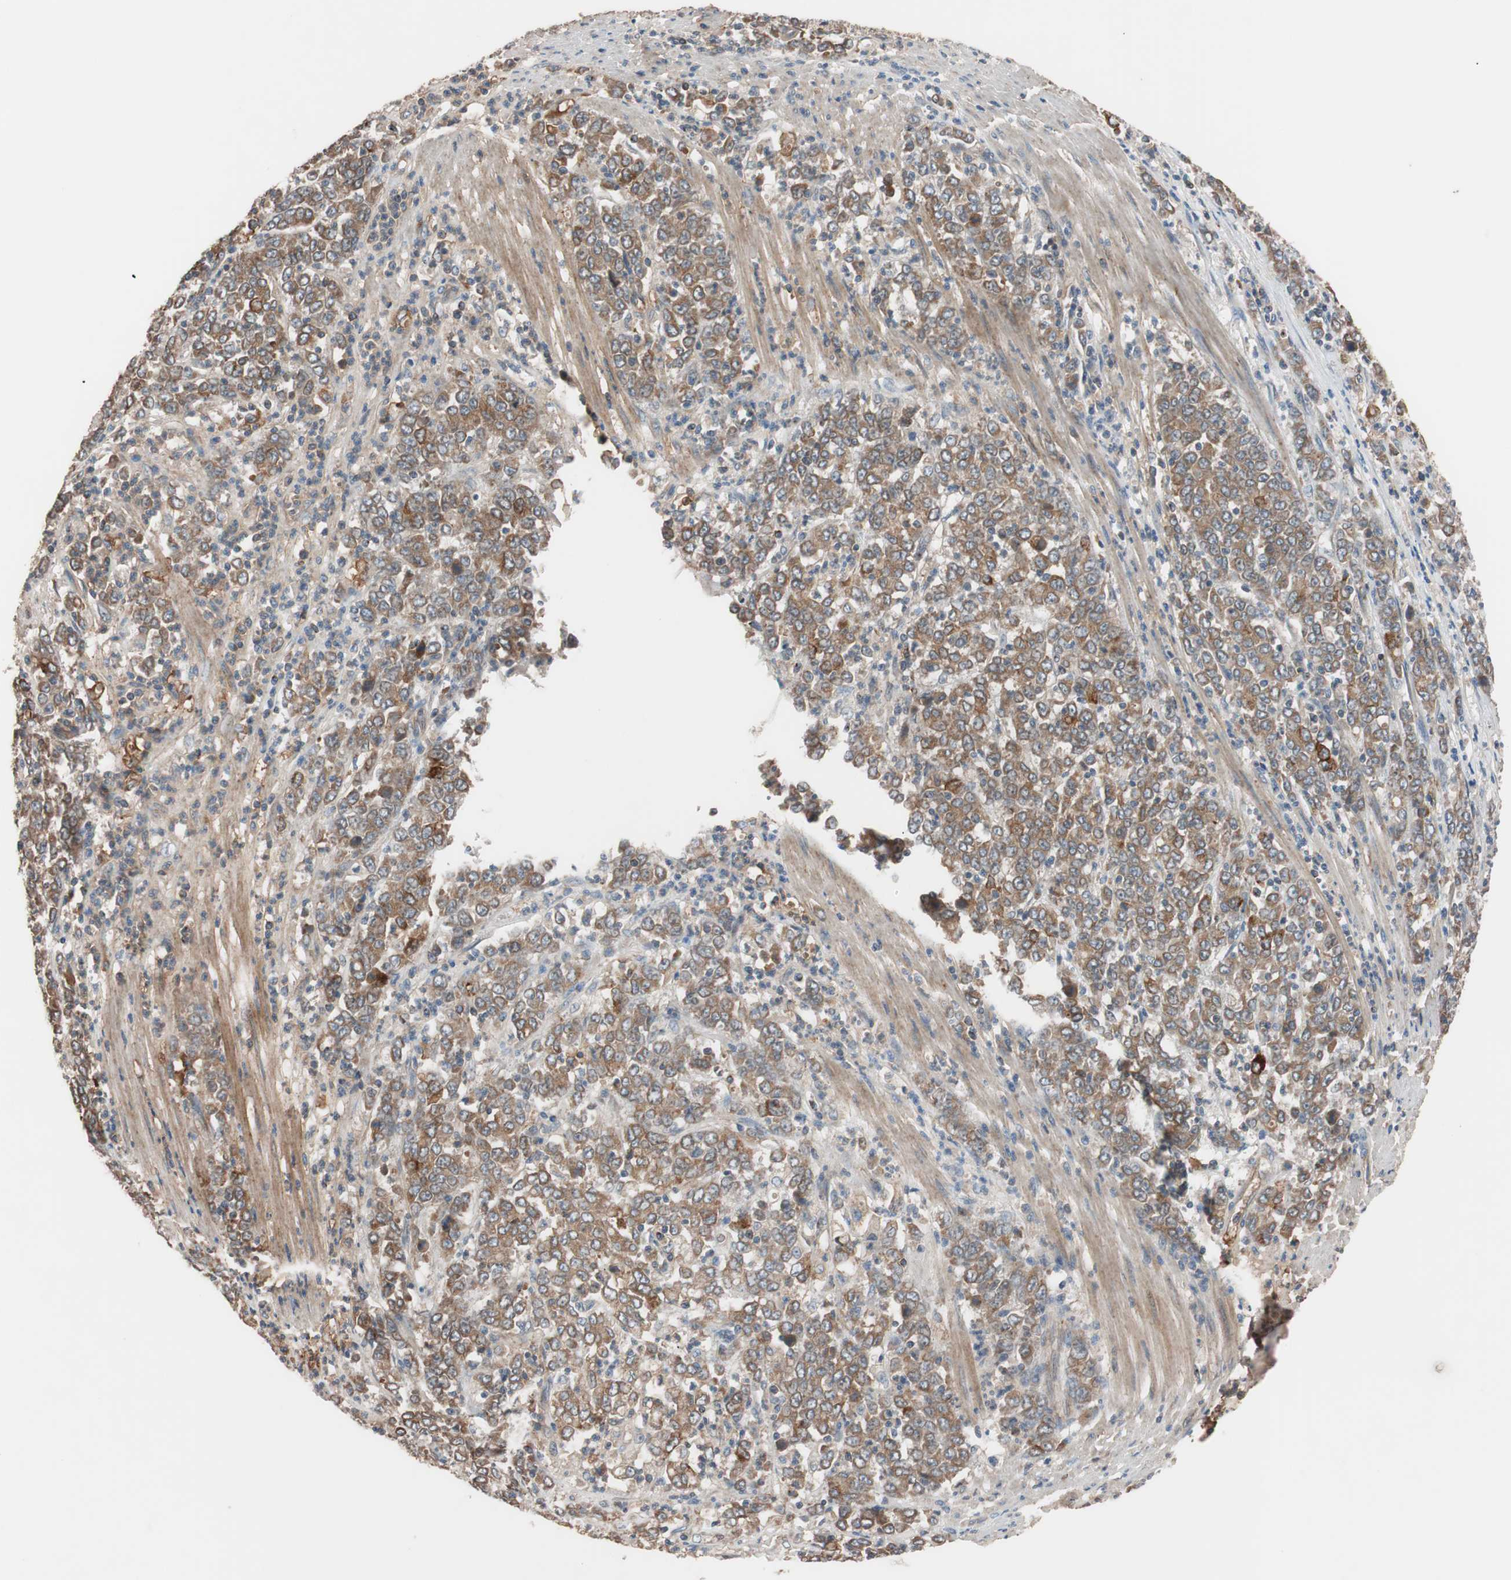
{"staining": {"intensity": "moderate", "quantity": ">75%", "location": "cytoplasmic/membranous"}, "tissue": "stomach cancer", "cell_type": "Tumor cells", "image_type": "cancer", "snomed": [{"axis": "morphology", "description": "Adenocarcinoma, NOS"}, {"axis": "topography", "description": "Stomach, lower"}], "caption": "Protein expression analysis of human adenocarcinoma (stomach) reveals moderate cytoplasmic/membranous expression in about >75% of tumor cells. The staining was performed using DAB (3,3'-diaminobenzidine) to visualize the protein expression in brown, while the nuclei were stained in blue with hematoxylin (Magnification: 20x).", "gene": "SDC4", "patient": {"sex": "female", "age": 71}}